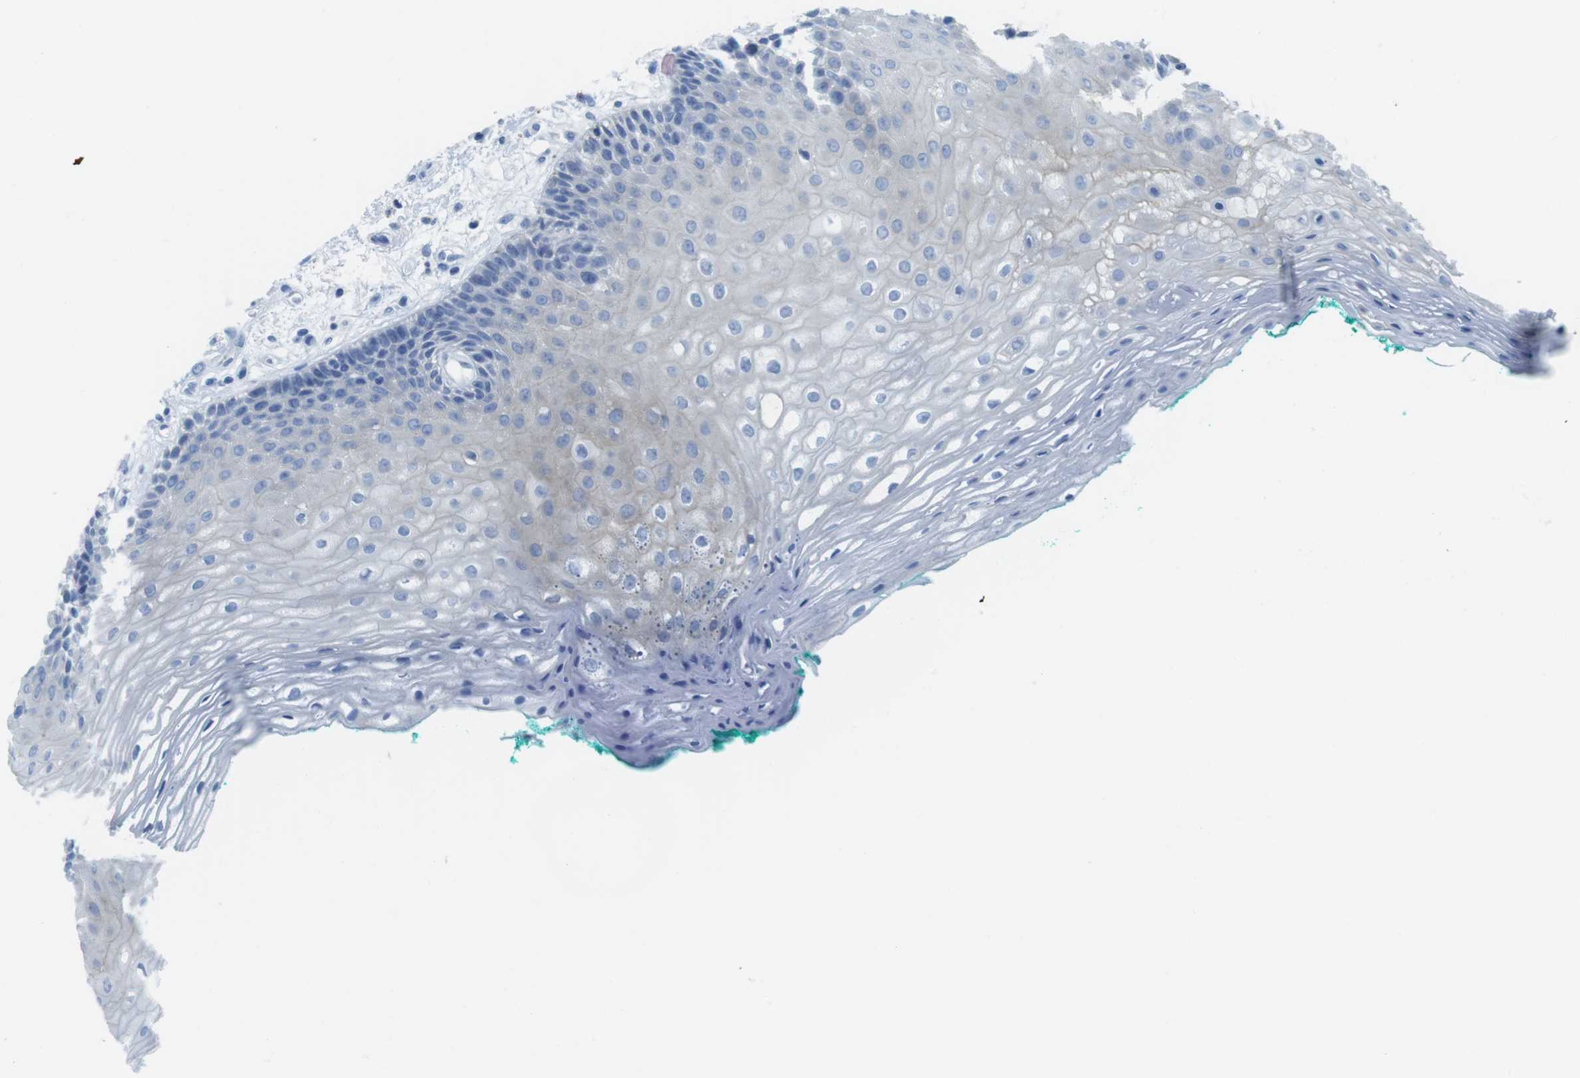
{"staining": {"intensity": "negative", "quantity": "none", "location": "none"}, "tissue": "oral mucosa", "cell_type": "Squamous epithelial cells", "image_type": "normal", "snomed": [{"axis": "morphology", "description": "Normal tissue, NOS"}, {"axis": "topography", "description": "Skeletal muscle"}, {"axis": "topography", "description": "Oral tissue"}, {"axis": "topography", "description": "Peripheral nerve tissue"}], "caption": "Photomicrograph shows no significant protein staining in squamous epithelial cells of normal oral mucosa.", "gene": "ASIC5", "patient": {"sex": "female", "age": 84}}